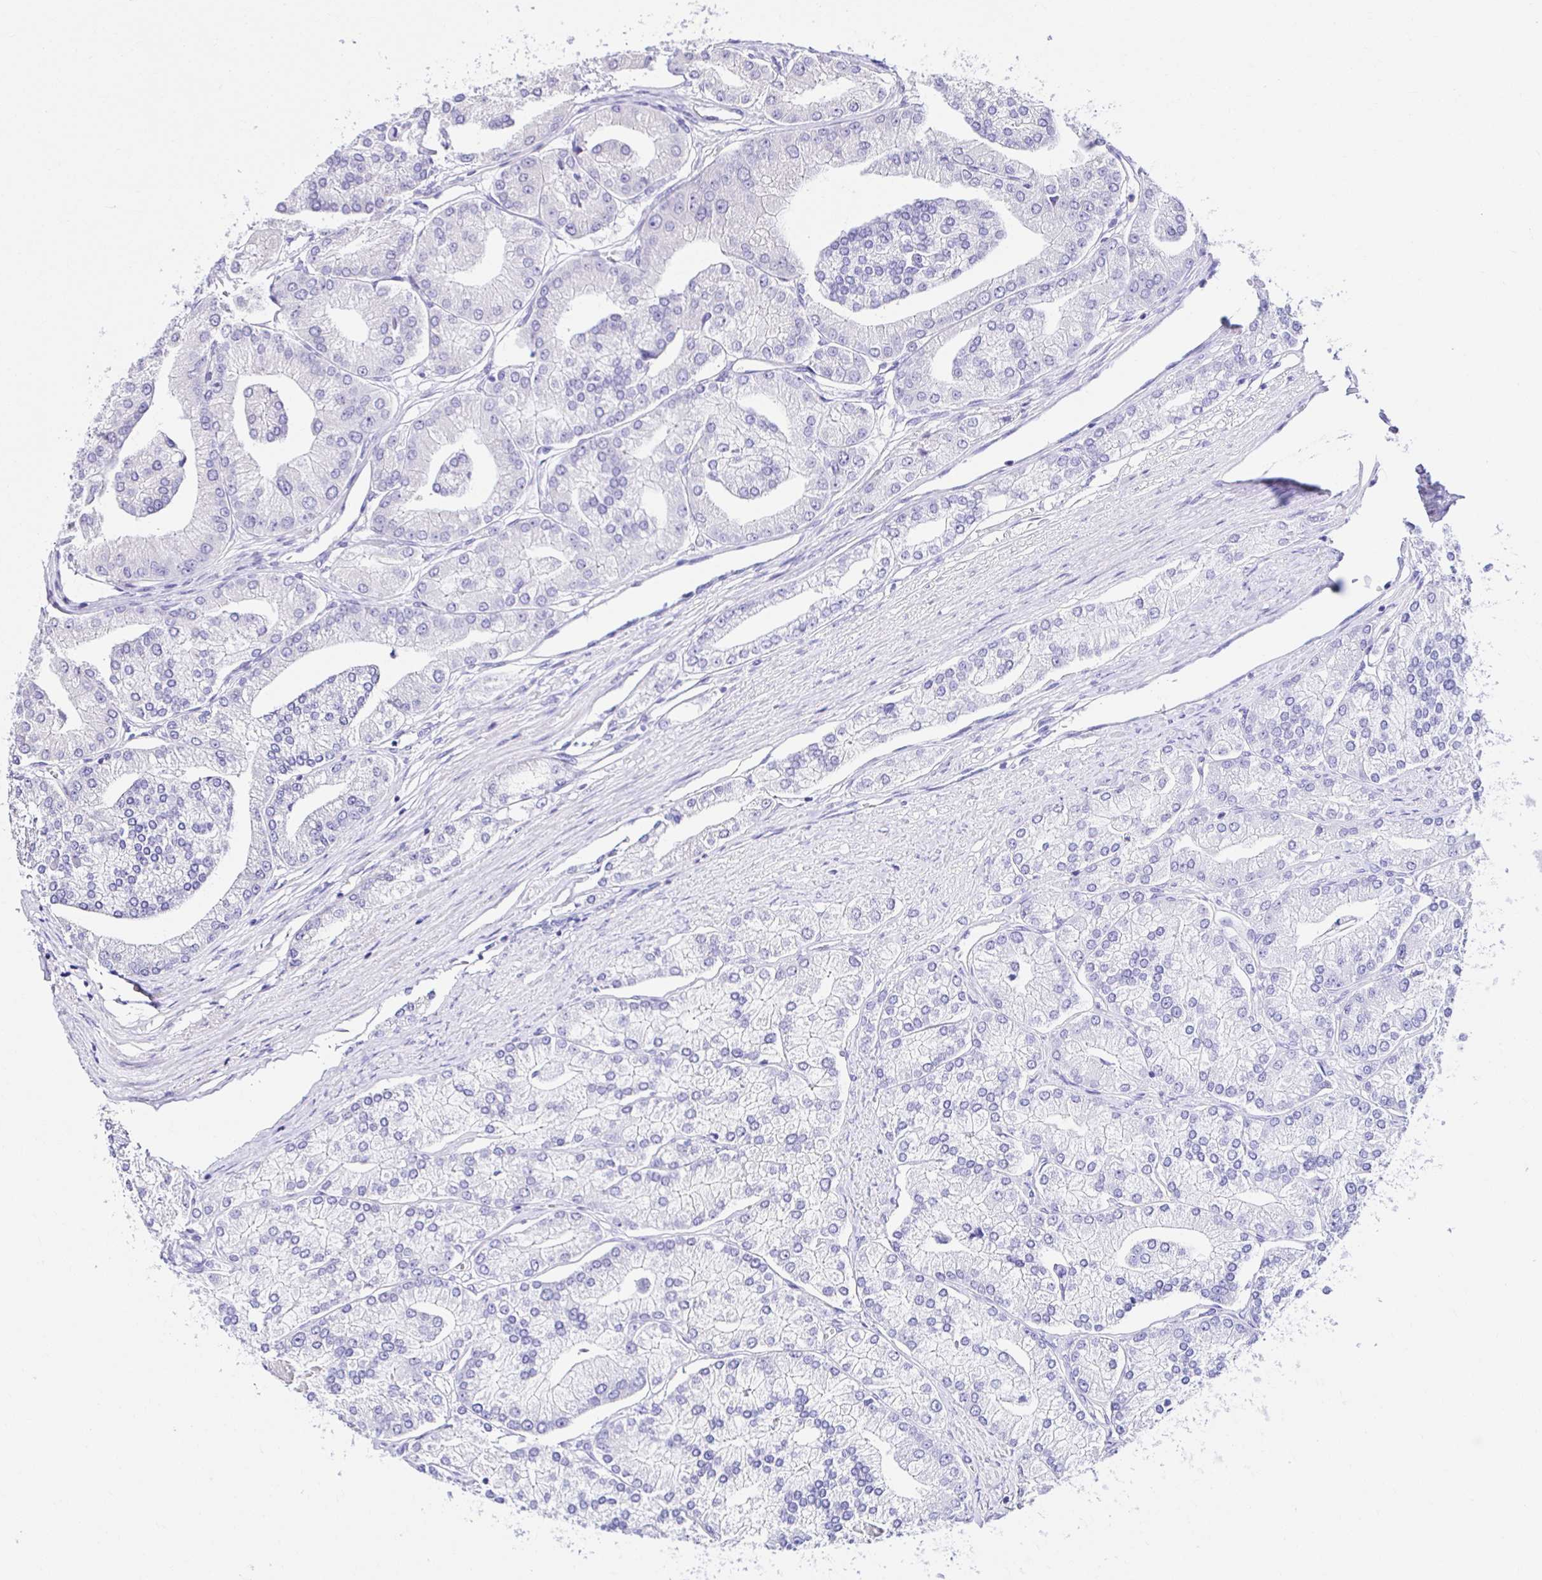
{"staining": {"intensity": "negative", "quantity": "none", "location": "none"}, "tissue": "prostate cancer", "cell_type": "Tumor cells", "image_type": "cancer", "snomed": [{"axis": "morphology", "description": "Adenocarcinoma, High grade"}, {"axis": "topography", "description": "Prostate"}], "caption": "Adenocarcinoma (high-grade) (prostate) stained for a protein using IHC displays no positivity tumor cells.", "gene": "KIAA1210", "patient": {"sex": "male", "age": 61}}